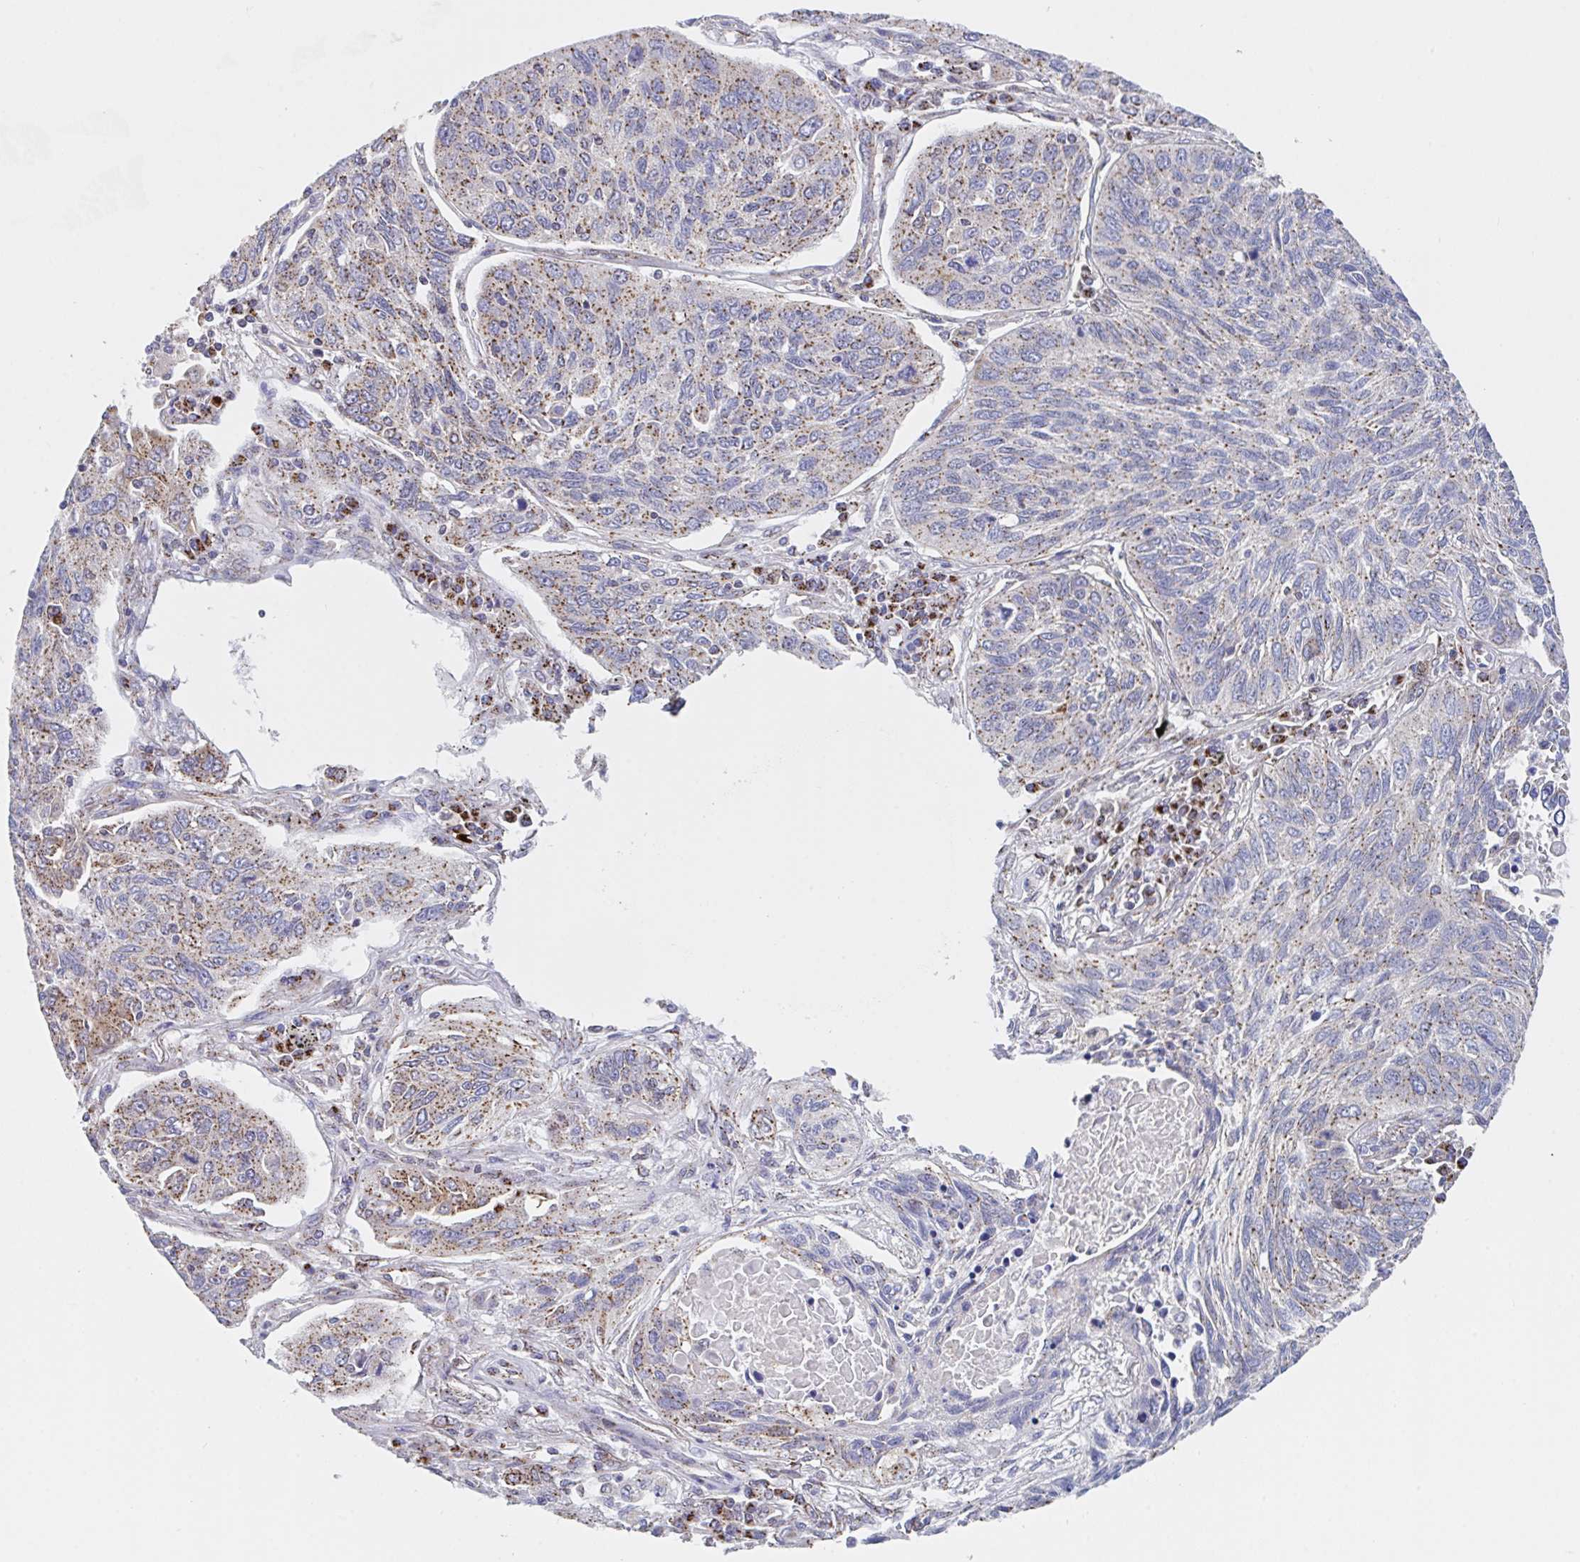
{"staining": {"intensity": "moderate", "quantity": "25%-75%", "location": "cytoplasmic/membranous"}, "tissue": "lung cancer", "cell_type": "Tumor cells", "image_type": "cancer", "snomed": [{"axis": "morphology", "description": "Squamous cell carcinoma, NOS"}, {"axis": "topography", "description": "Lung"}], "caption": "The histopathology image exhibits a brown stain indicating the presence of a protein in the cytoplasmic/membranous of tumor cells in squamous cell carcinoma (lung).", "gene": "PROSER3", "patient": {"sex": "female", "age": 66}}